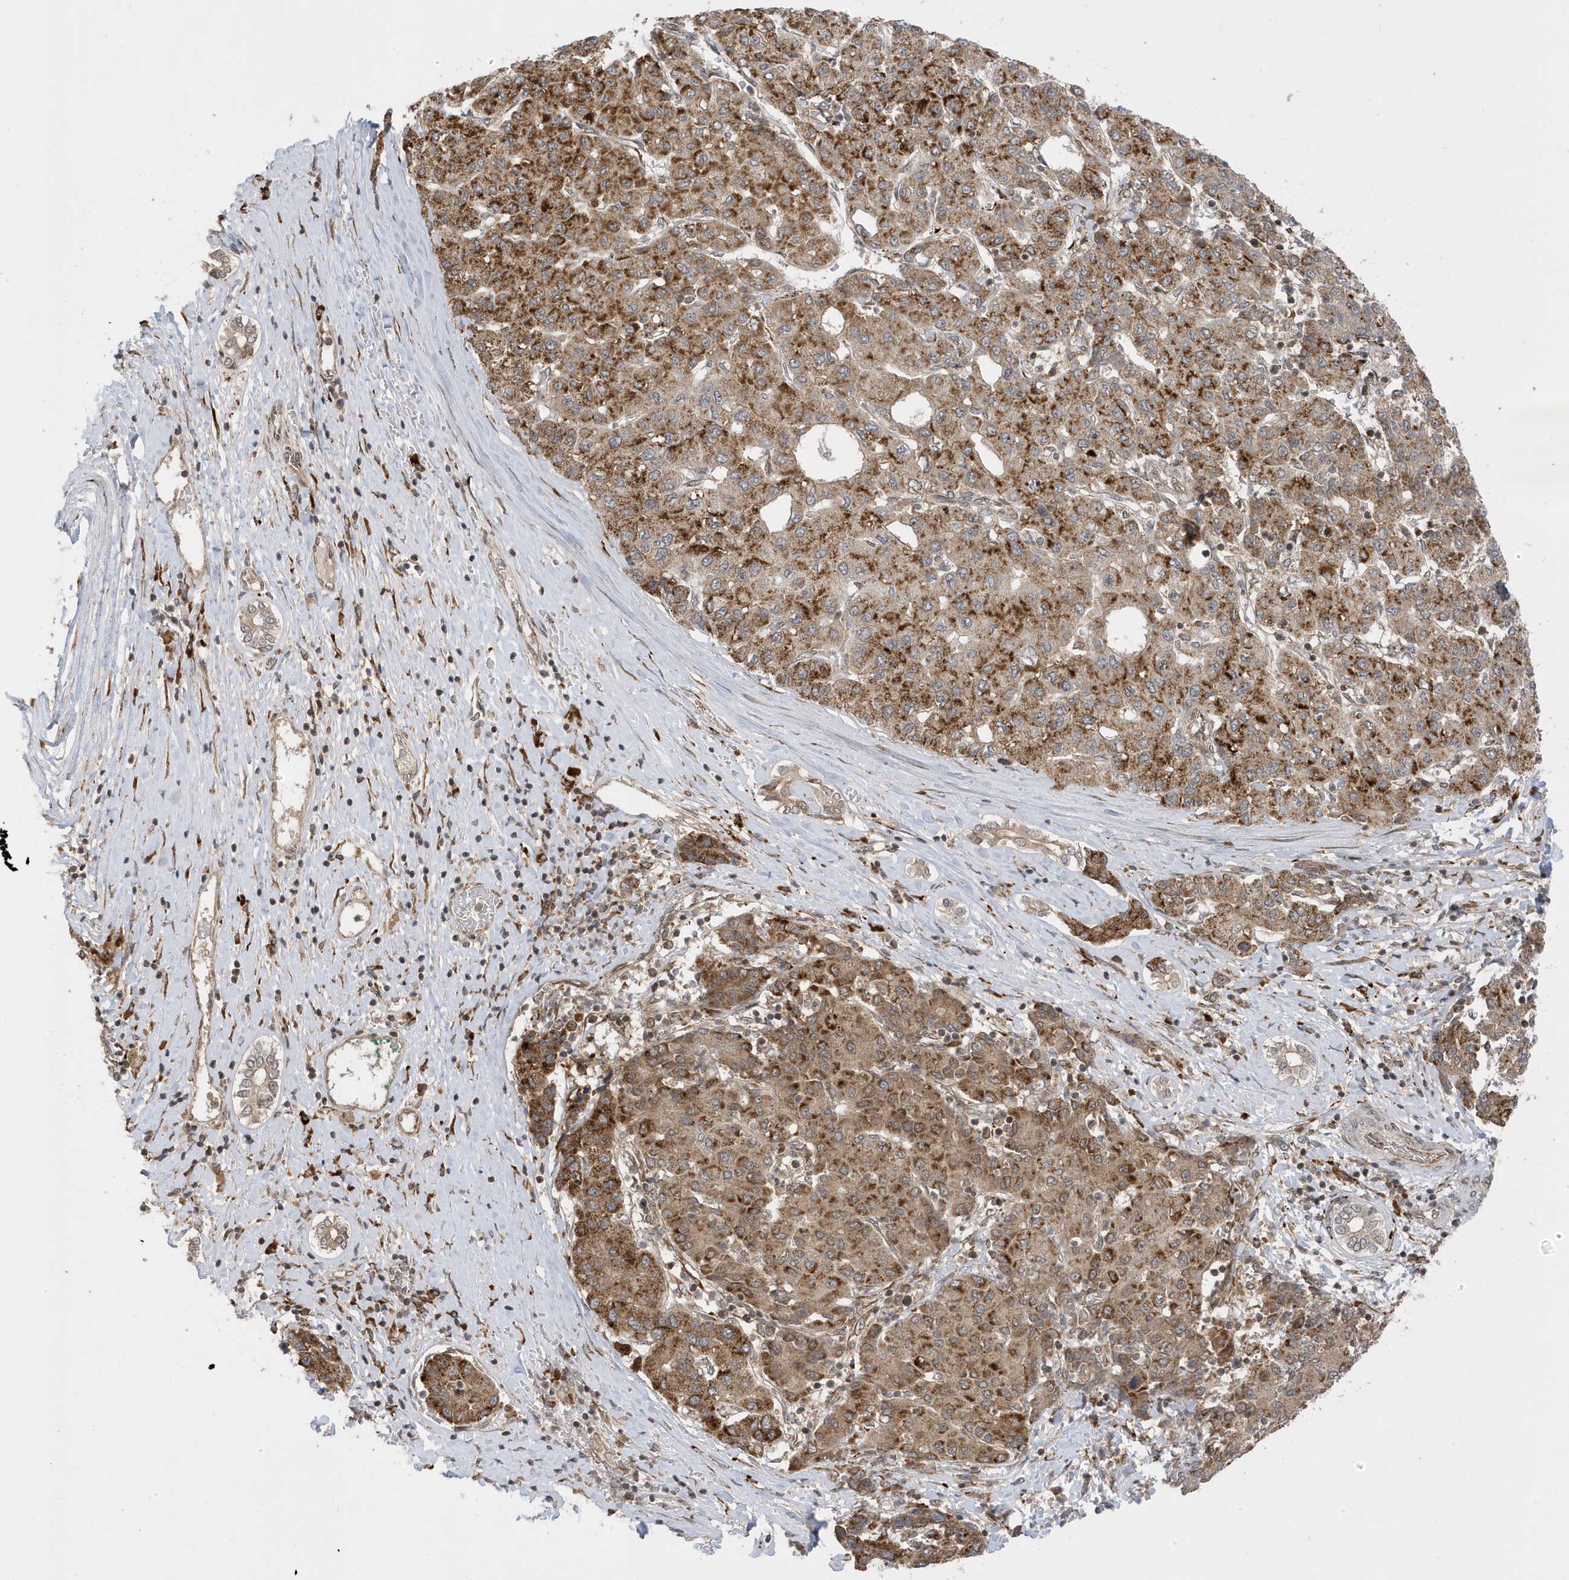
{"staining": {"intensity": "moderate", "quantity": ">75%", "location": "cytoplasmic/membranous"}, "tissue": "liver cancer", "cell_type": "Tumor cells", "image_type": "cancer", "snomed": [{"axis": "morphology", "description": "Carcinoma, Hepatocellular, NOS"}, {"axis": "topography", "description": "Liver"}], "caption": "Brown immunohistochemical staining in liver cancer reveals moderate cytoplasmic/membranous expression in about >75% of tumor cells.", "gene": "METTL21A", "patient": {"sex": "male", "age": 65}}